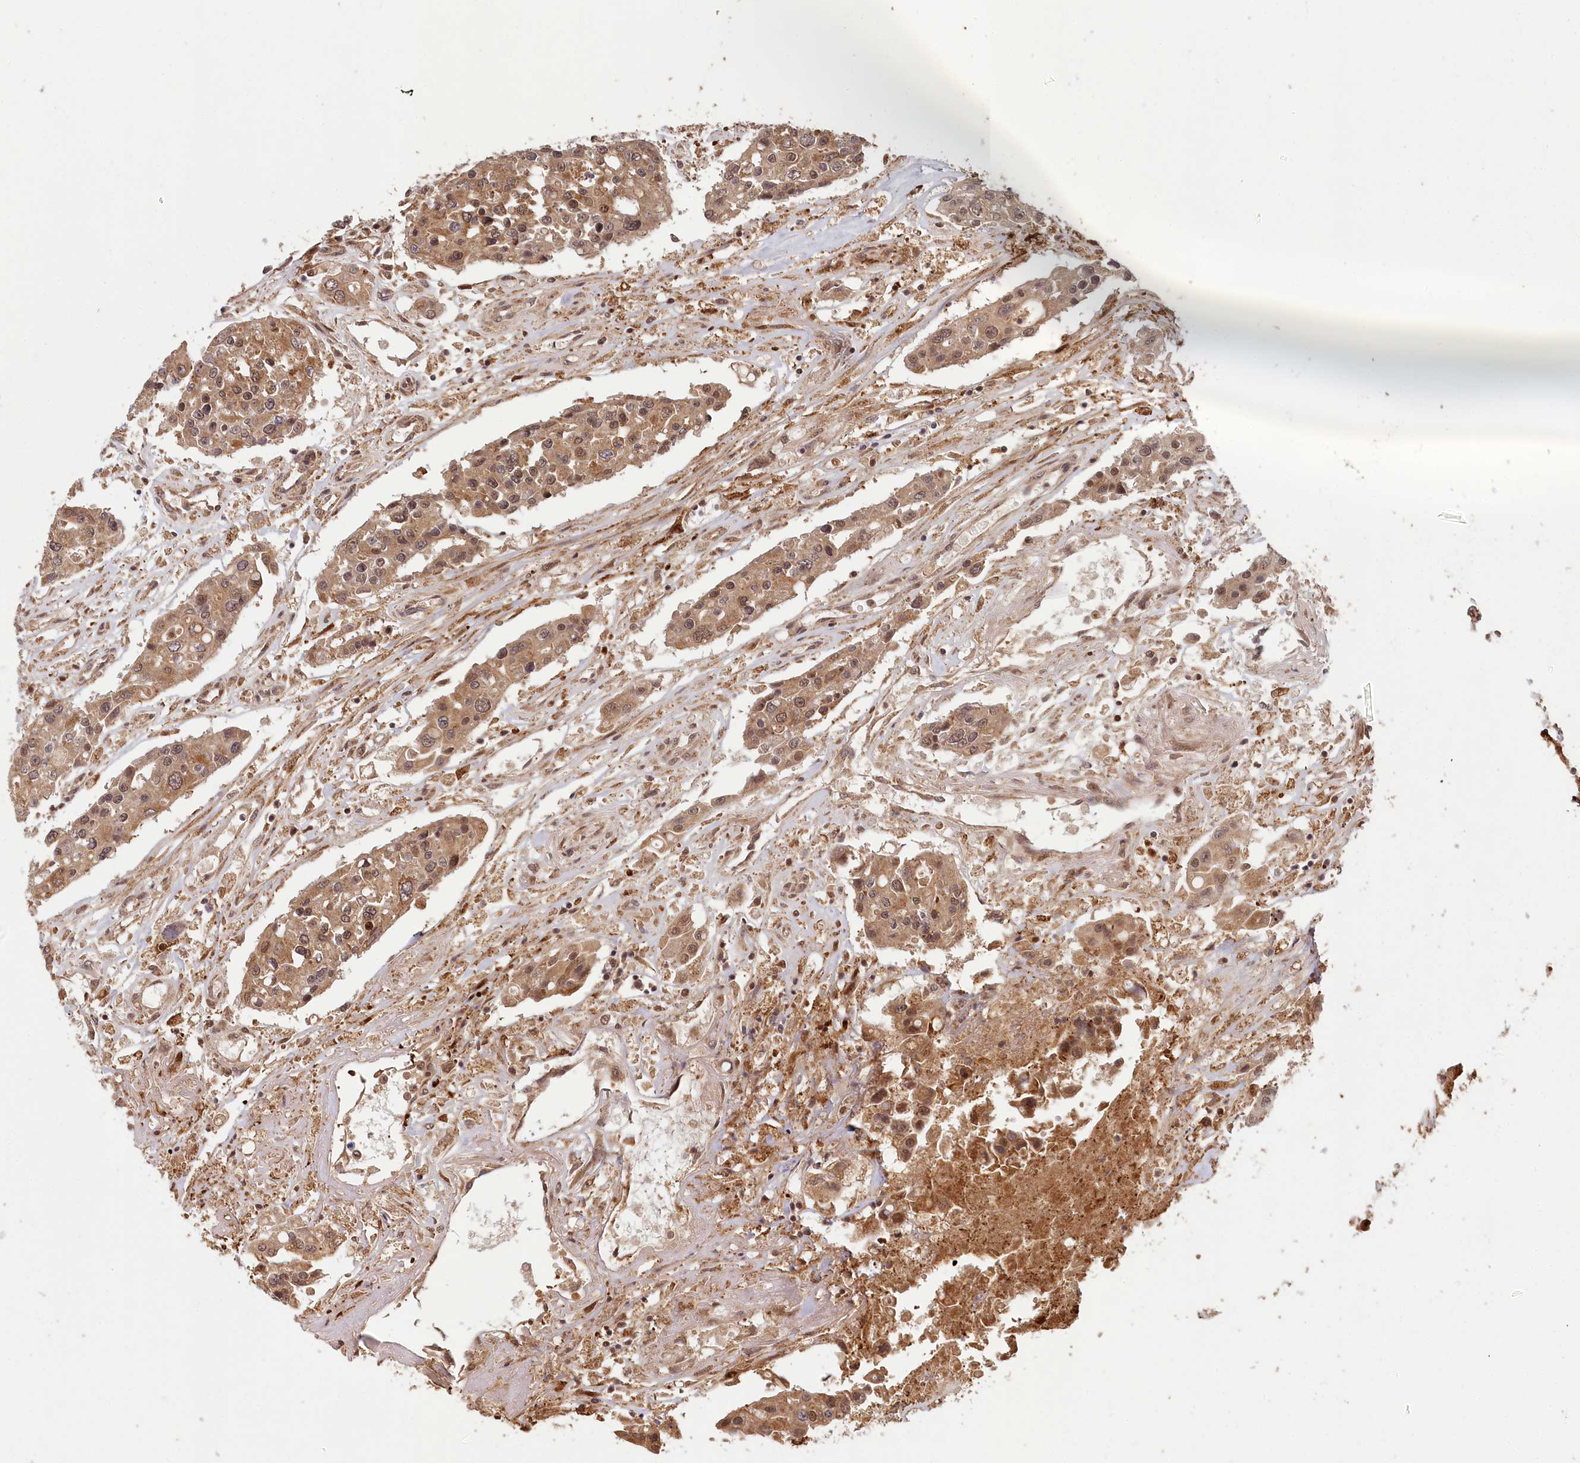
{"staining": {"intensity": "moderate", "quantity": ">75%", "location": "cytoplasmic/membranous,nuclear"}, "tissue": "colorectal cancer", "cell_type": "Tumor cells", "image_type": "cancer", "snomed": [{"axis": "morphology", "description": "Adenocarcinoma, NOS"}, {"axis": "topography", "description": "Colon"}], "caption": "Adenocarcinoma (colorectal) was stained to show a protein in brown. There is medium levels of moderate cytoplasmic/membranous and nuclear expression in about >75% of tumor cells.", "gene": "WAPL", "patient": {"sex": "male", "age": 77}}